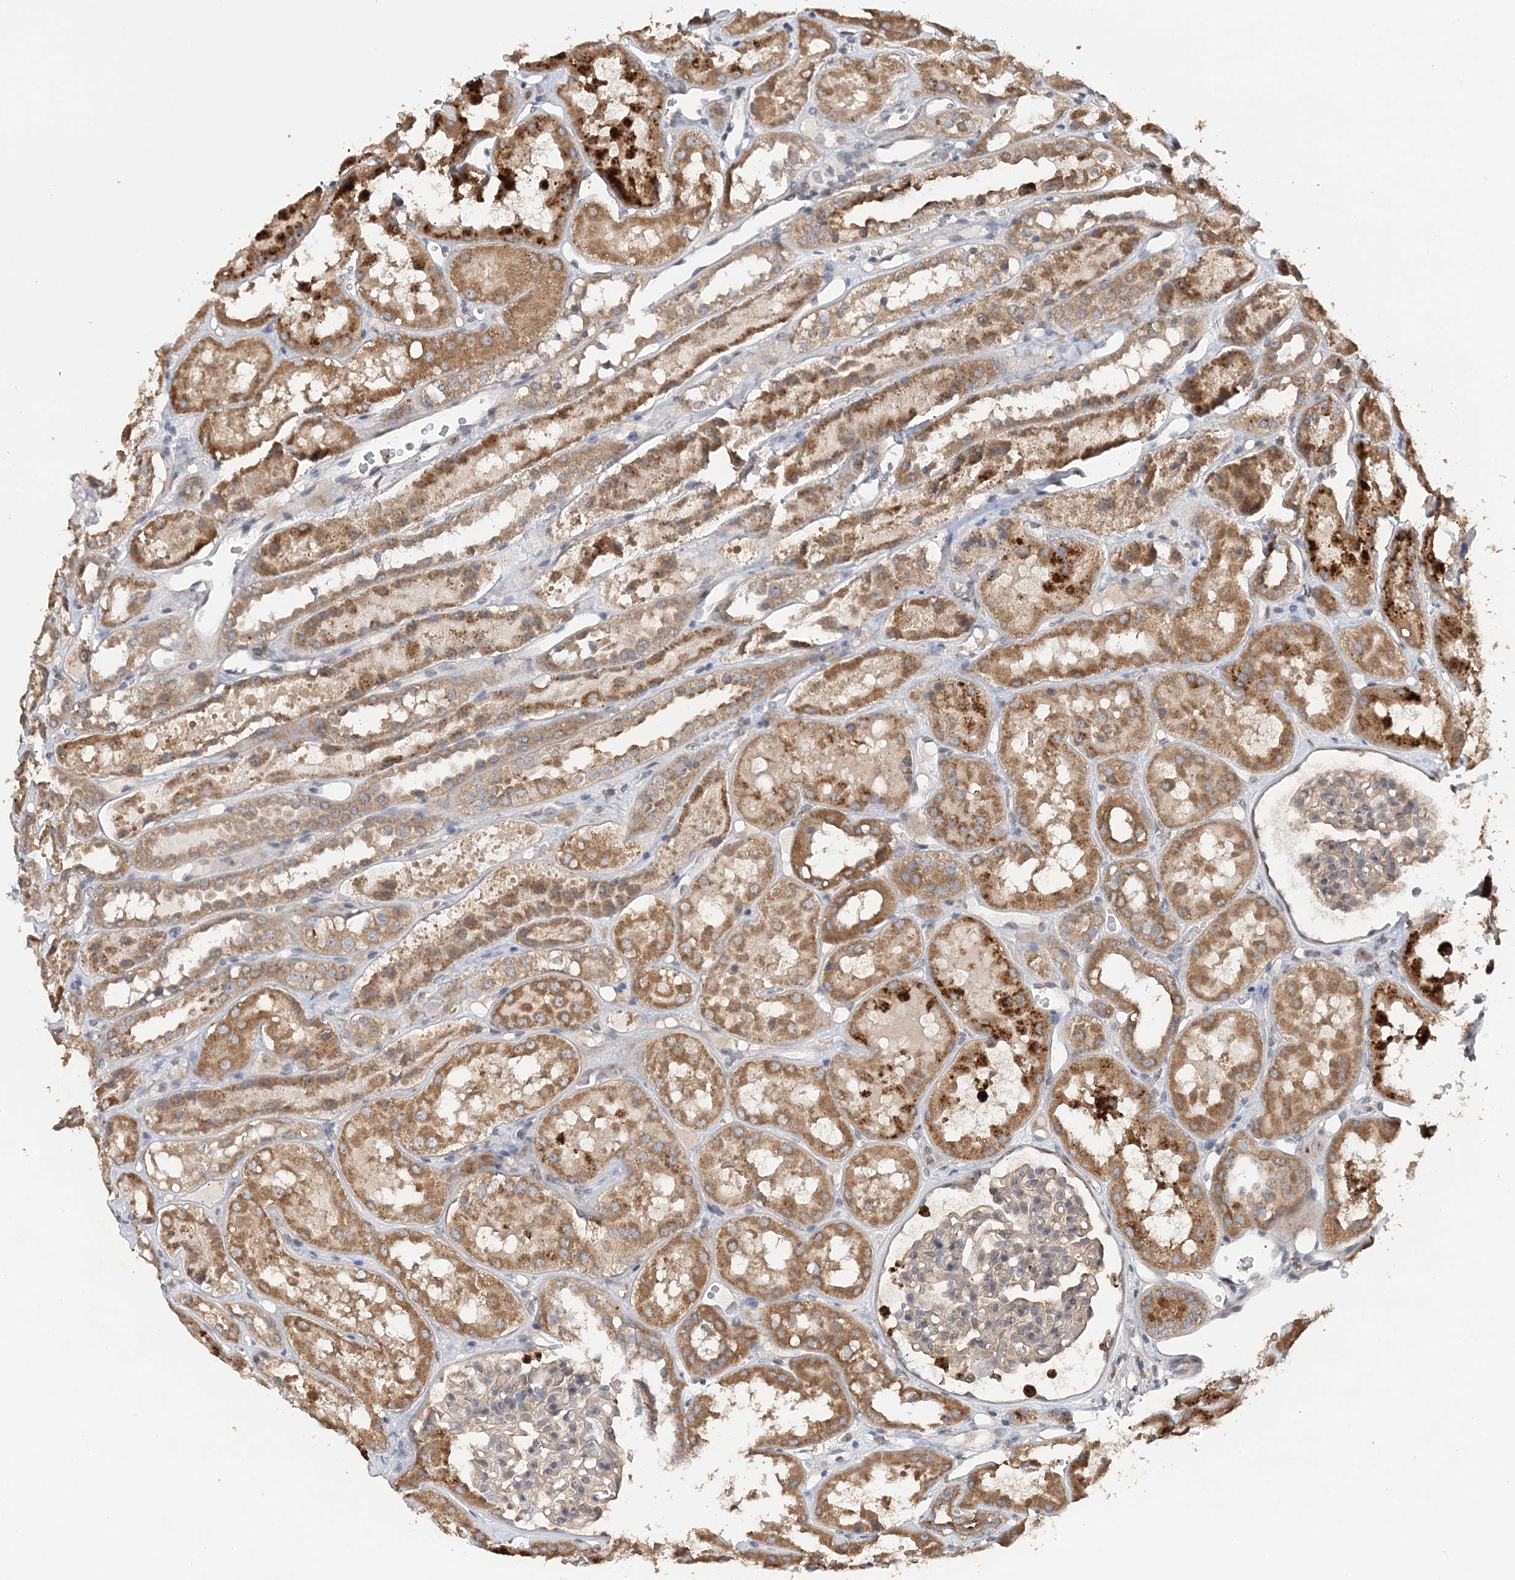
{"staining": {"intensity": "negative", "quantity": "none", "location": "none"}, "tissue": "kidney", "cell_type": "Cells in glomeruli", "image_type": "normal", "snomed": [{"axis": "morphology", "description": "Normal tissue, NOS"}, {"axis": "topography", "description": "Kidney"}], "caption": "DAB immunohistochemical staining of normal human kidney demonstrates no significant positivity in cells in glomeruli. (DAB immunohistochemistry with hematoxylin counter stain).", "gene": "RAB14", "patient": {"sex": "male", "age": 16}}